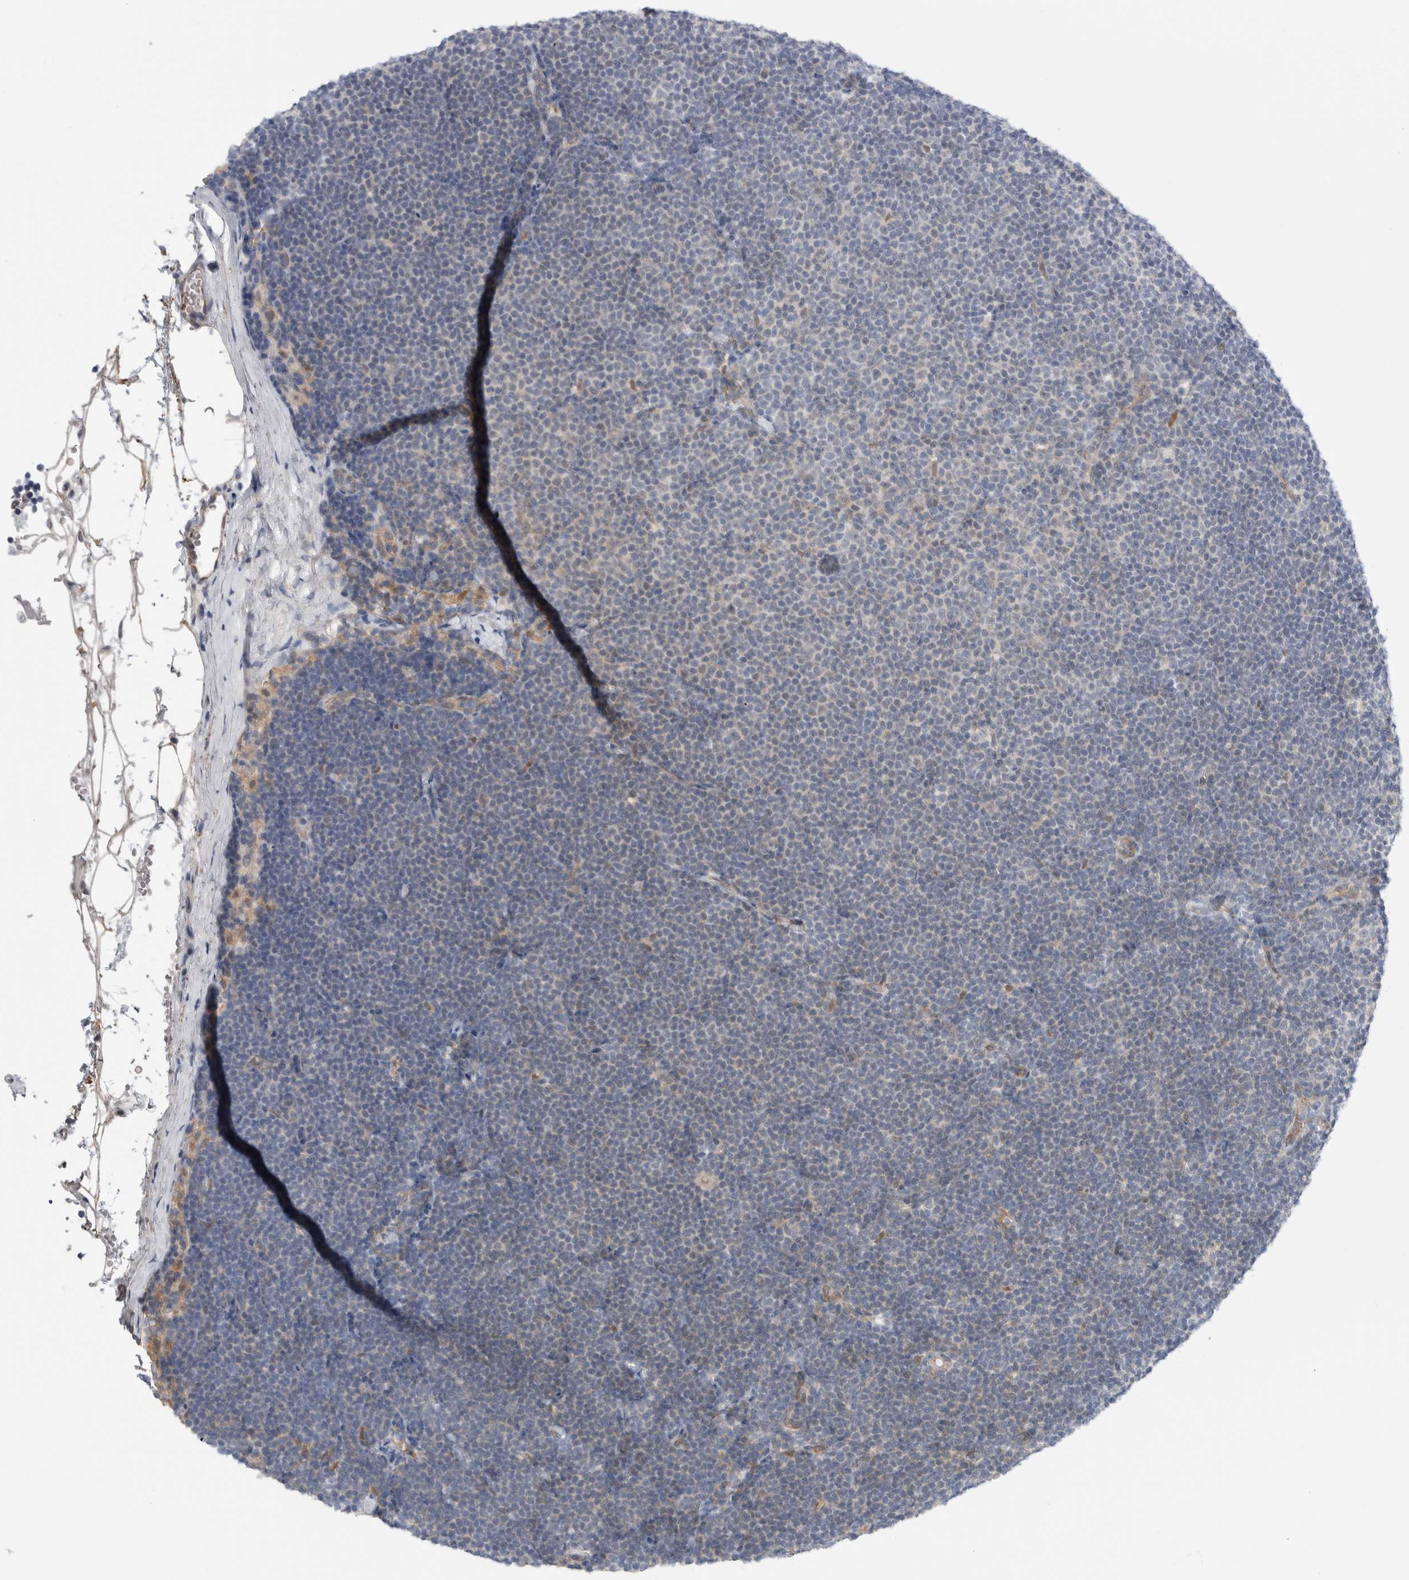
{"staining": {"intensity": "negative", "quantity": "none", "location": "none"}, "tissue": "lymphoma", "cell_type": "Tumor cells", "image_type": "cancer", "snomed": [{"axis": "morphology", "description": "Malignant lymphoma, non-Hodgkin's type, Low grade"}, {"axis": "topography", "description": "Lymph node"}], "caption": "This is an immunohistochemistry histopathology image of low-grade malignant lymphoma, non-Hodgkin's type. There is no staining in tumor cells.", "gene": "TAFA5", "patient": {"sex": "female", "age": 53}}